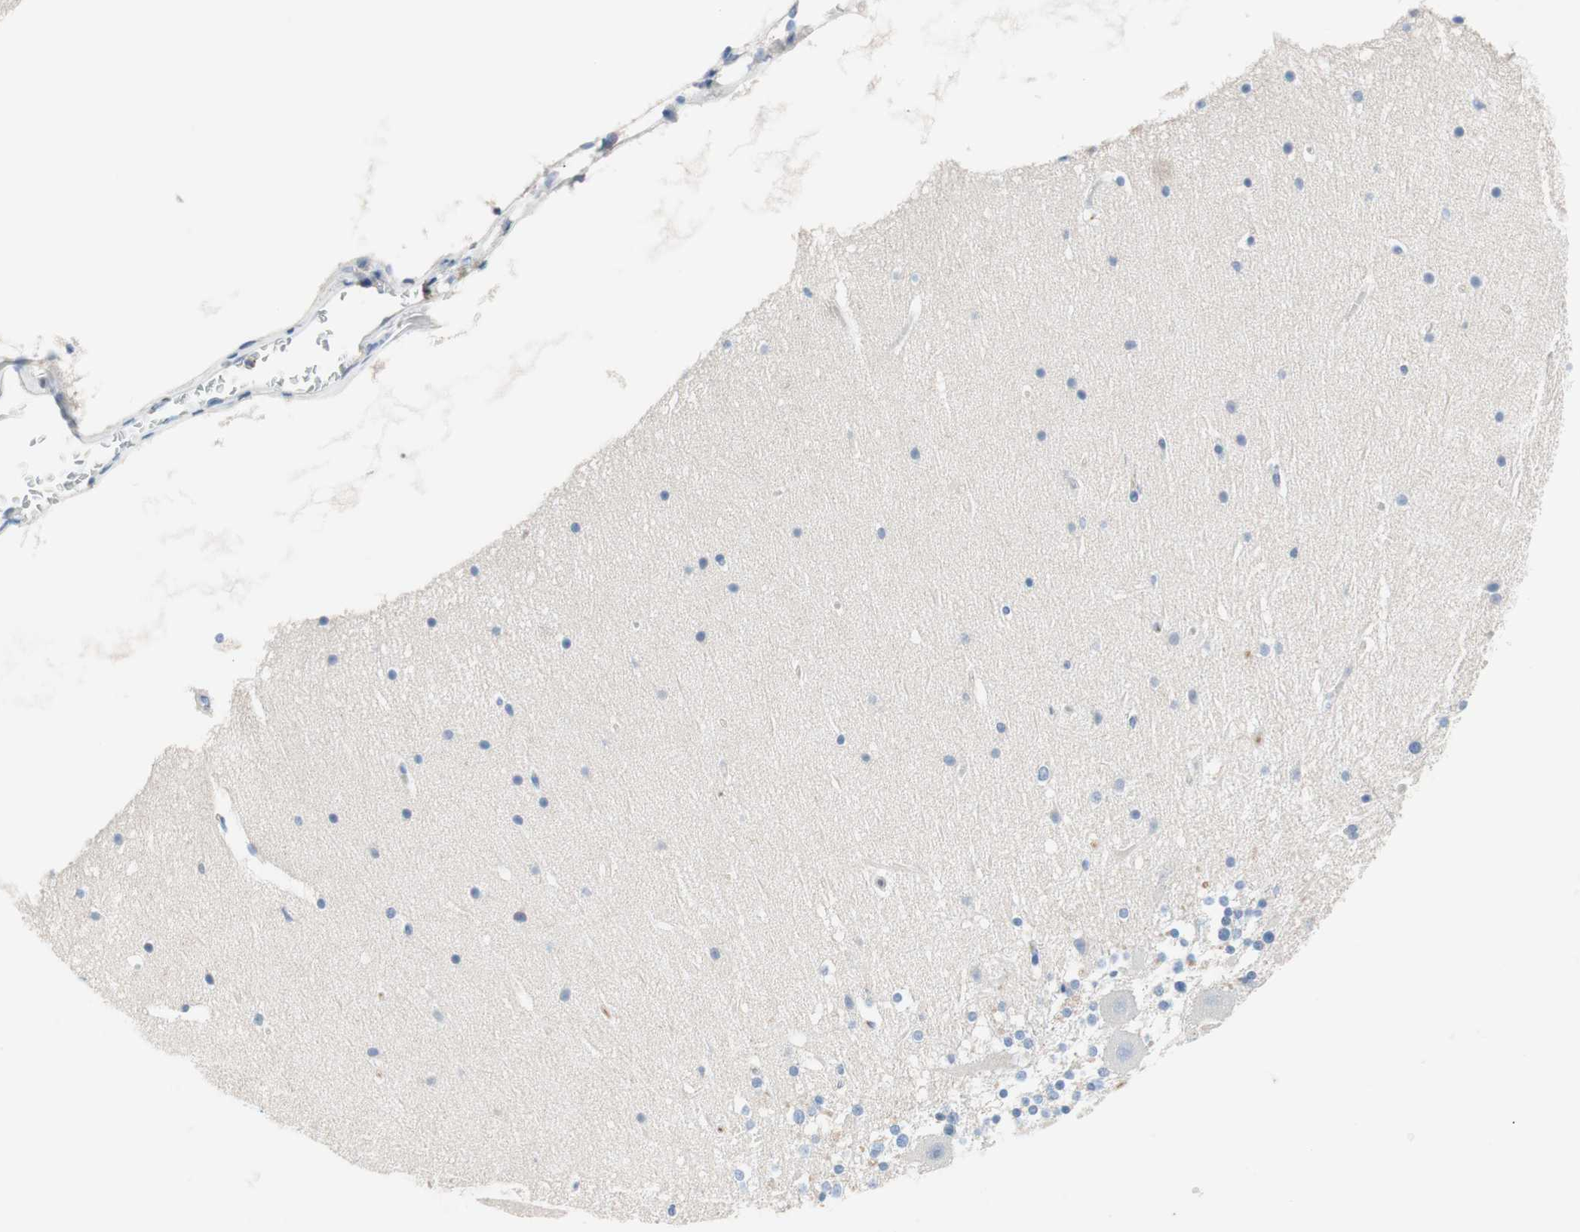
{"staining": {"intensity": "negative", "quantity": "none", "location": "none"}, "tissue": "cerebellum", "cell_type": "Cells in granular layer", "image_type": "normal", "snomed": [{"axis": "morphology", "description": "Normal tissue, NOS"}, {"axis": "topography", "description": "Cerebellum"}], "caption": "DAB immunohistochemical staining of normal cerebellum shows no significant staining in cells in granular layer.", "gene": "RBP4", "patient": {"sex": "female", "age": 19}}